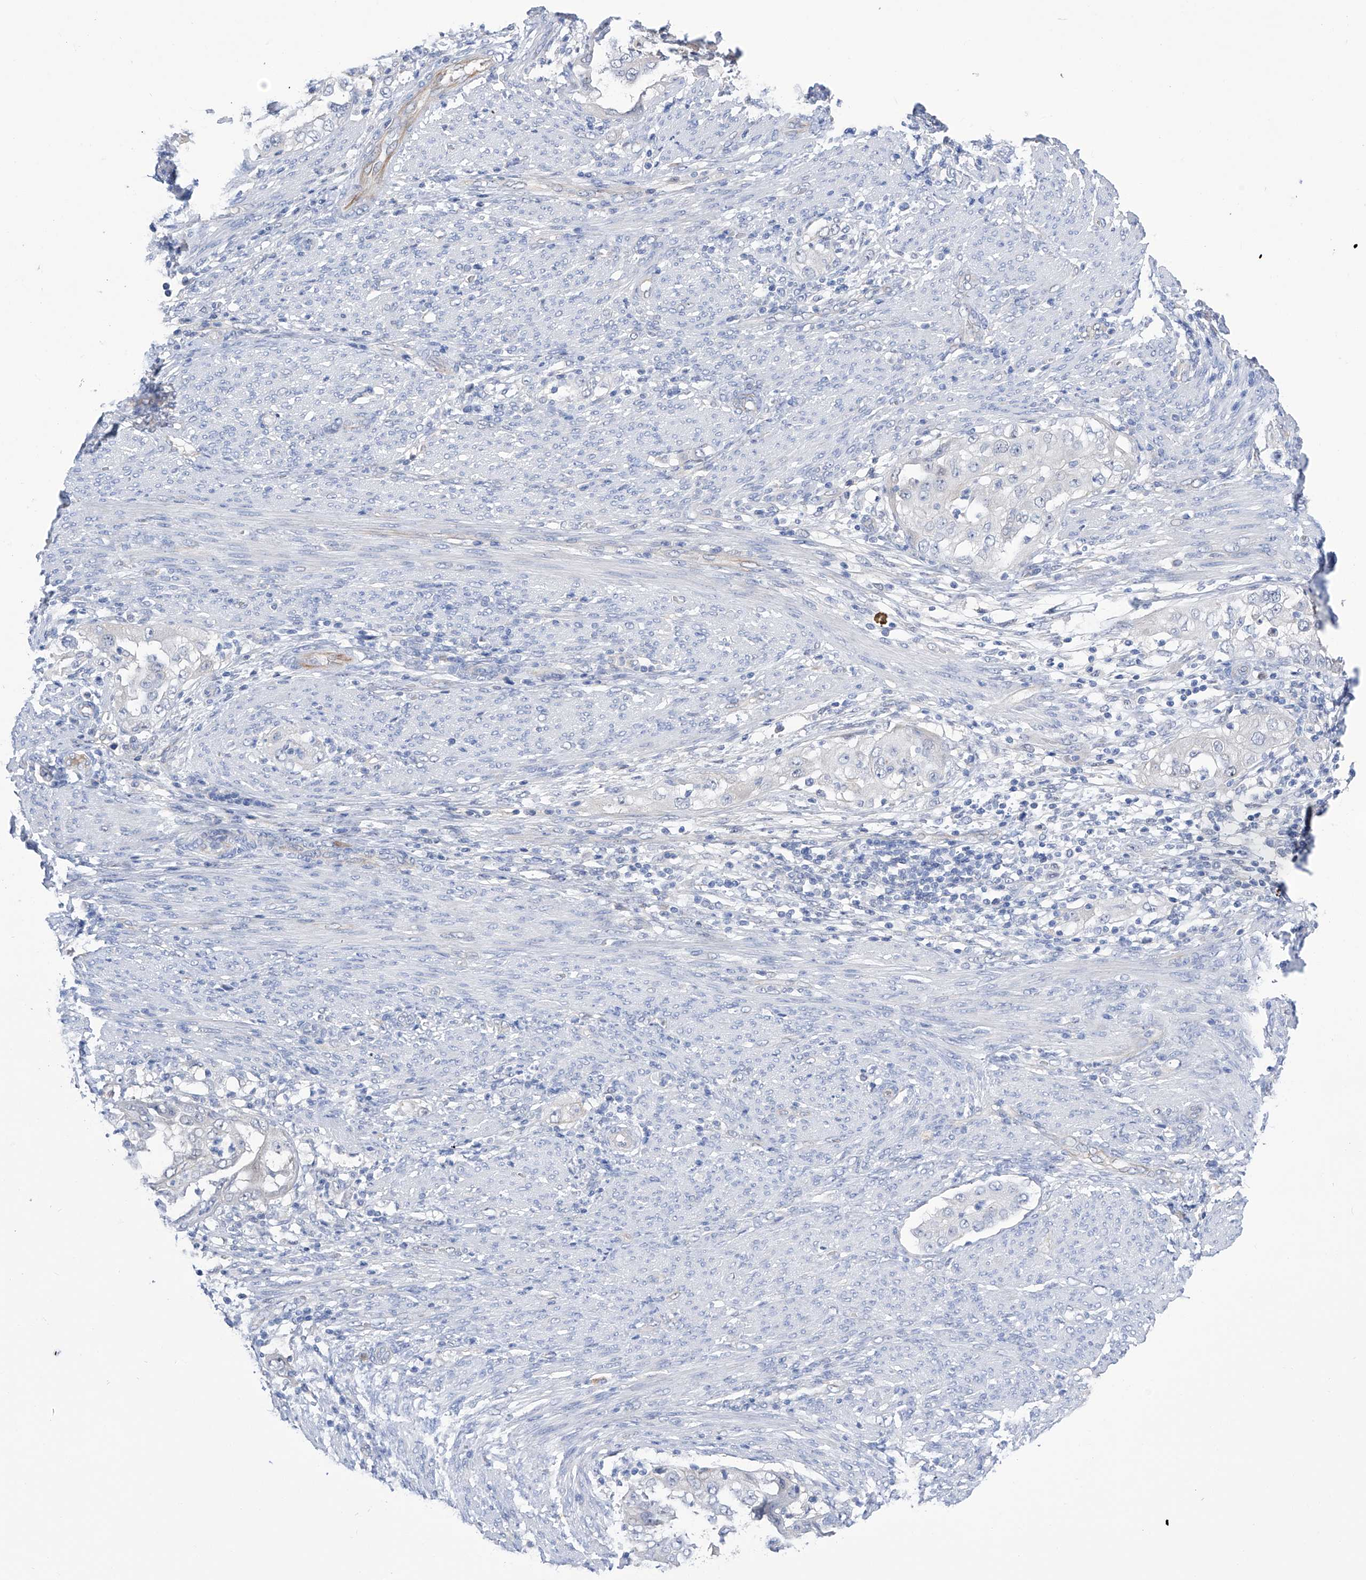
{"staining": {"intensity": "negative", "quantity": "none", "location": "none"}, "tissue": "endometrial cancer", "cell_type": "Tumor cells", "image_type": "cancer", "snomed": [{"axis": "morphology", "description": "Adenocarcinoma, NOS"}, {"axis": "topography", "description": "Endometrium"}], "caption": "High magnification brightfield microscopy of endometrial adenocarcinoma stained with DAB (brown) and counterstained with hematoxylin (blue): tumor cells show no significant positivity.", "gene": "PGM3", "patient": {"sex": "female", "age": 85}}